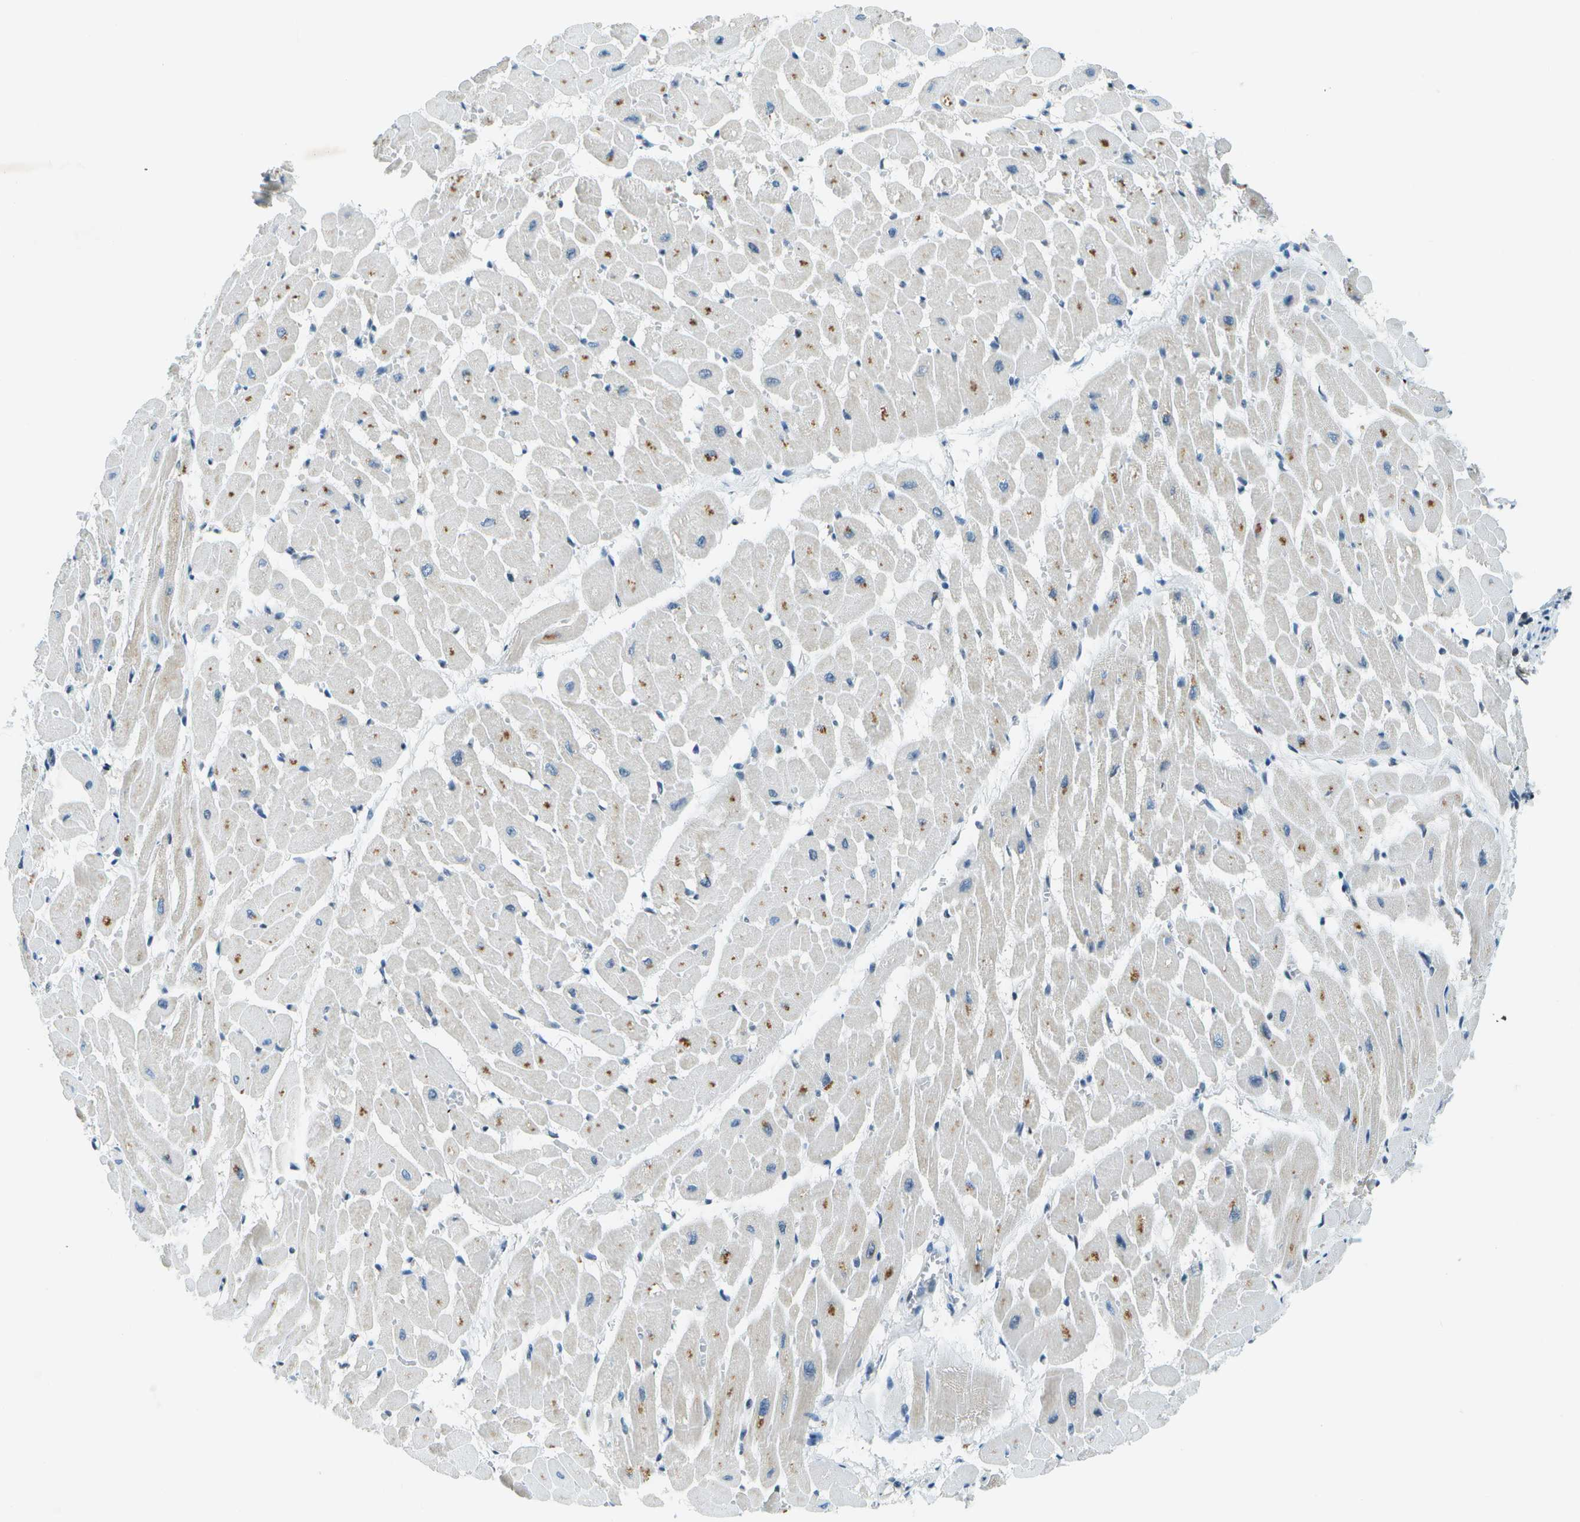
{"staining": {"intensity": "moderate", "quantity": "25%-75%", "location": "cytoplasmic/membranous"}, "tissue": "heart muscle", "cell_type": "Cardiomyocytes", "image_type": "normal", "snomed": [{"axis": "morphology", "description": "Normal tissue, NOS"}, {"axis": "topography", "description": "Heart"}], "caption": "A histopathology image of human heart muscle stained for a protein shows moderate cytoplasmic/membranous brown staining in cardiomyocytes. The protein of interest is shown in brown color, while the nuclei are stained blue.", "gene": "ESYT1", "patient": {"sex": "male", "age": 45}}